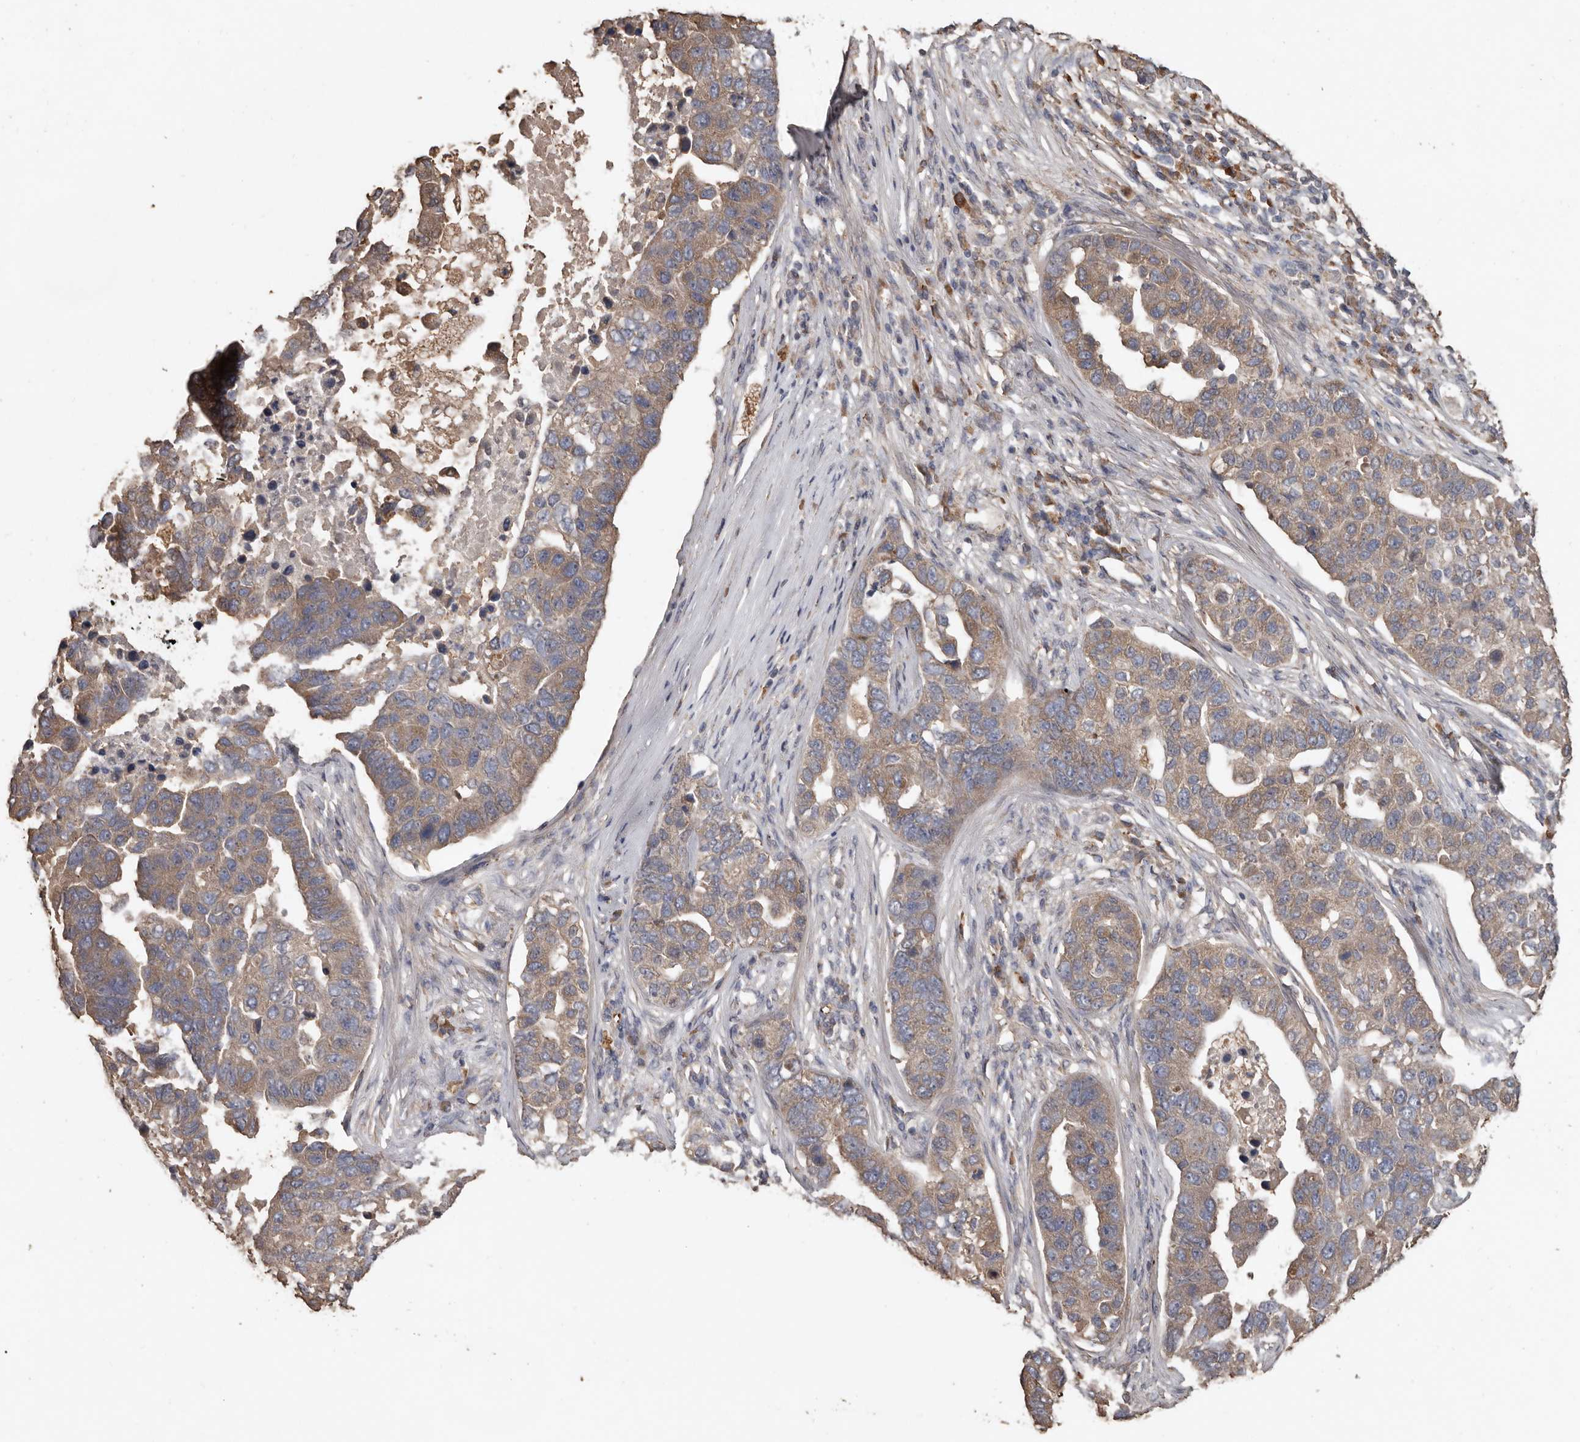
{"staining": {"intensity": "weak", "quantity": ">75%", "location": "cytoplasmic/membranous"}, "tissue": "pancreatic cancer", "cell_type": "Tumor cells", "image_type": "cancer", "snomed": [{"axis": "morphology", "description": "Adenocarcinoma, NOS"}, {"axis": "topography", "description": "Pancreas"}], "caption": "A brown stain labels weak cytoplasmic/membranous expression of a protein in pancreatic adenocarcinoma tumor cells. (DAB IHC, brown staining for protein, blue staining for nuclei).", "gene": "FLCN", "patient": {"sex": "female", "age": 61}}